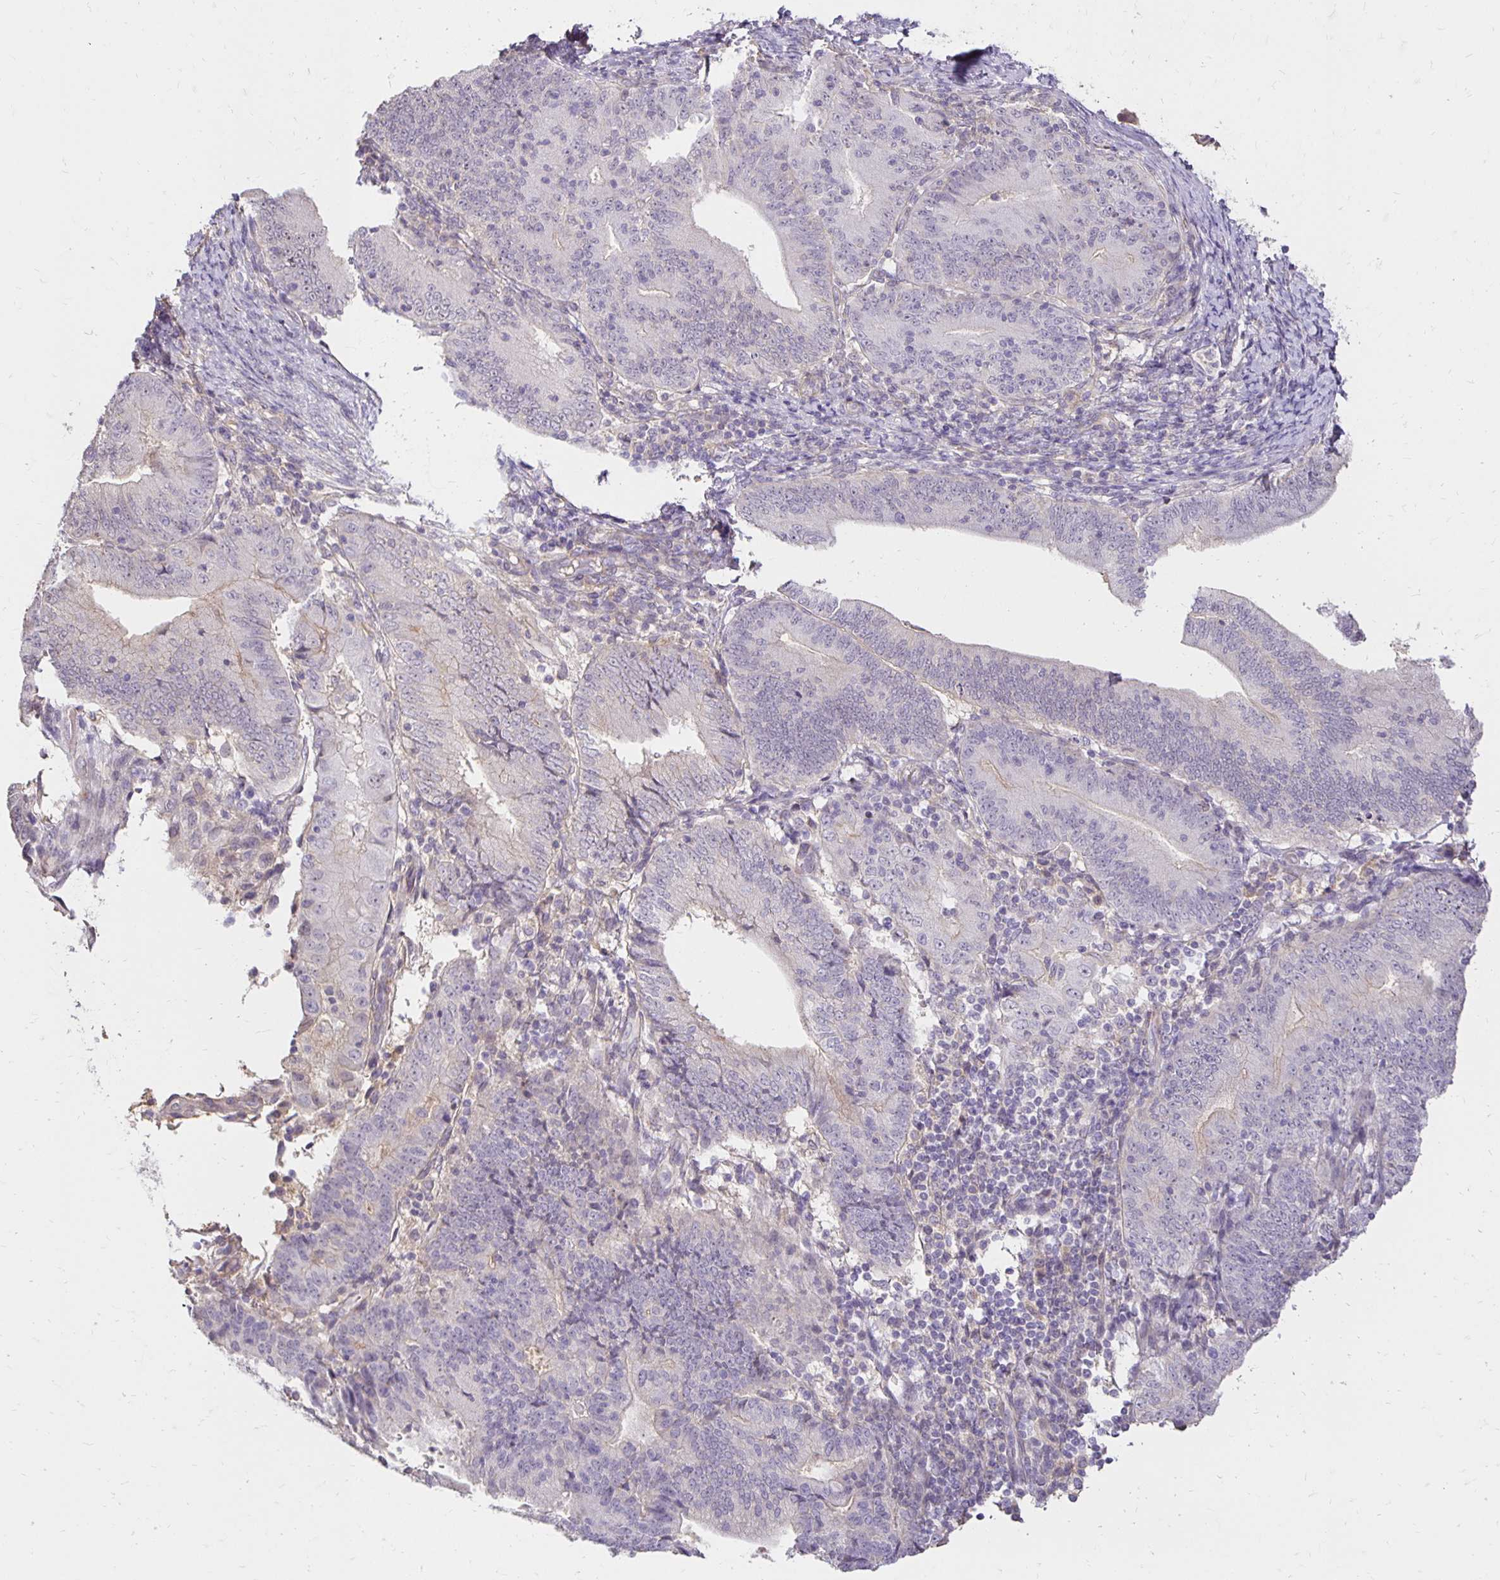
{"staining": {"intensity": "negative", "quantity": "none", "location": "none"}, "tissue": "endometrial cancer", "cell_type": "Tumor cells", "image_type": "cancer", "snomed": [{"axis": "morphology", "description": "Adenocarcinoma, NOS"}, {"axis": "topography", "description": "Endometrium"}], "caption": "Immunohistochemical staining of adenocarcinoma (endometrial) demonstrates no significant expression in tumor cells.", "gene": "PNPLA3", "patient": {"sex": "female", "age": 70}}